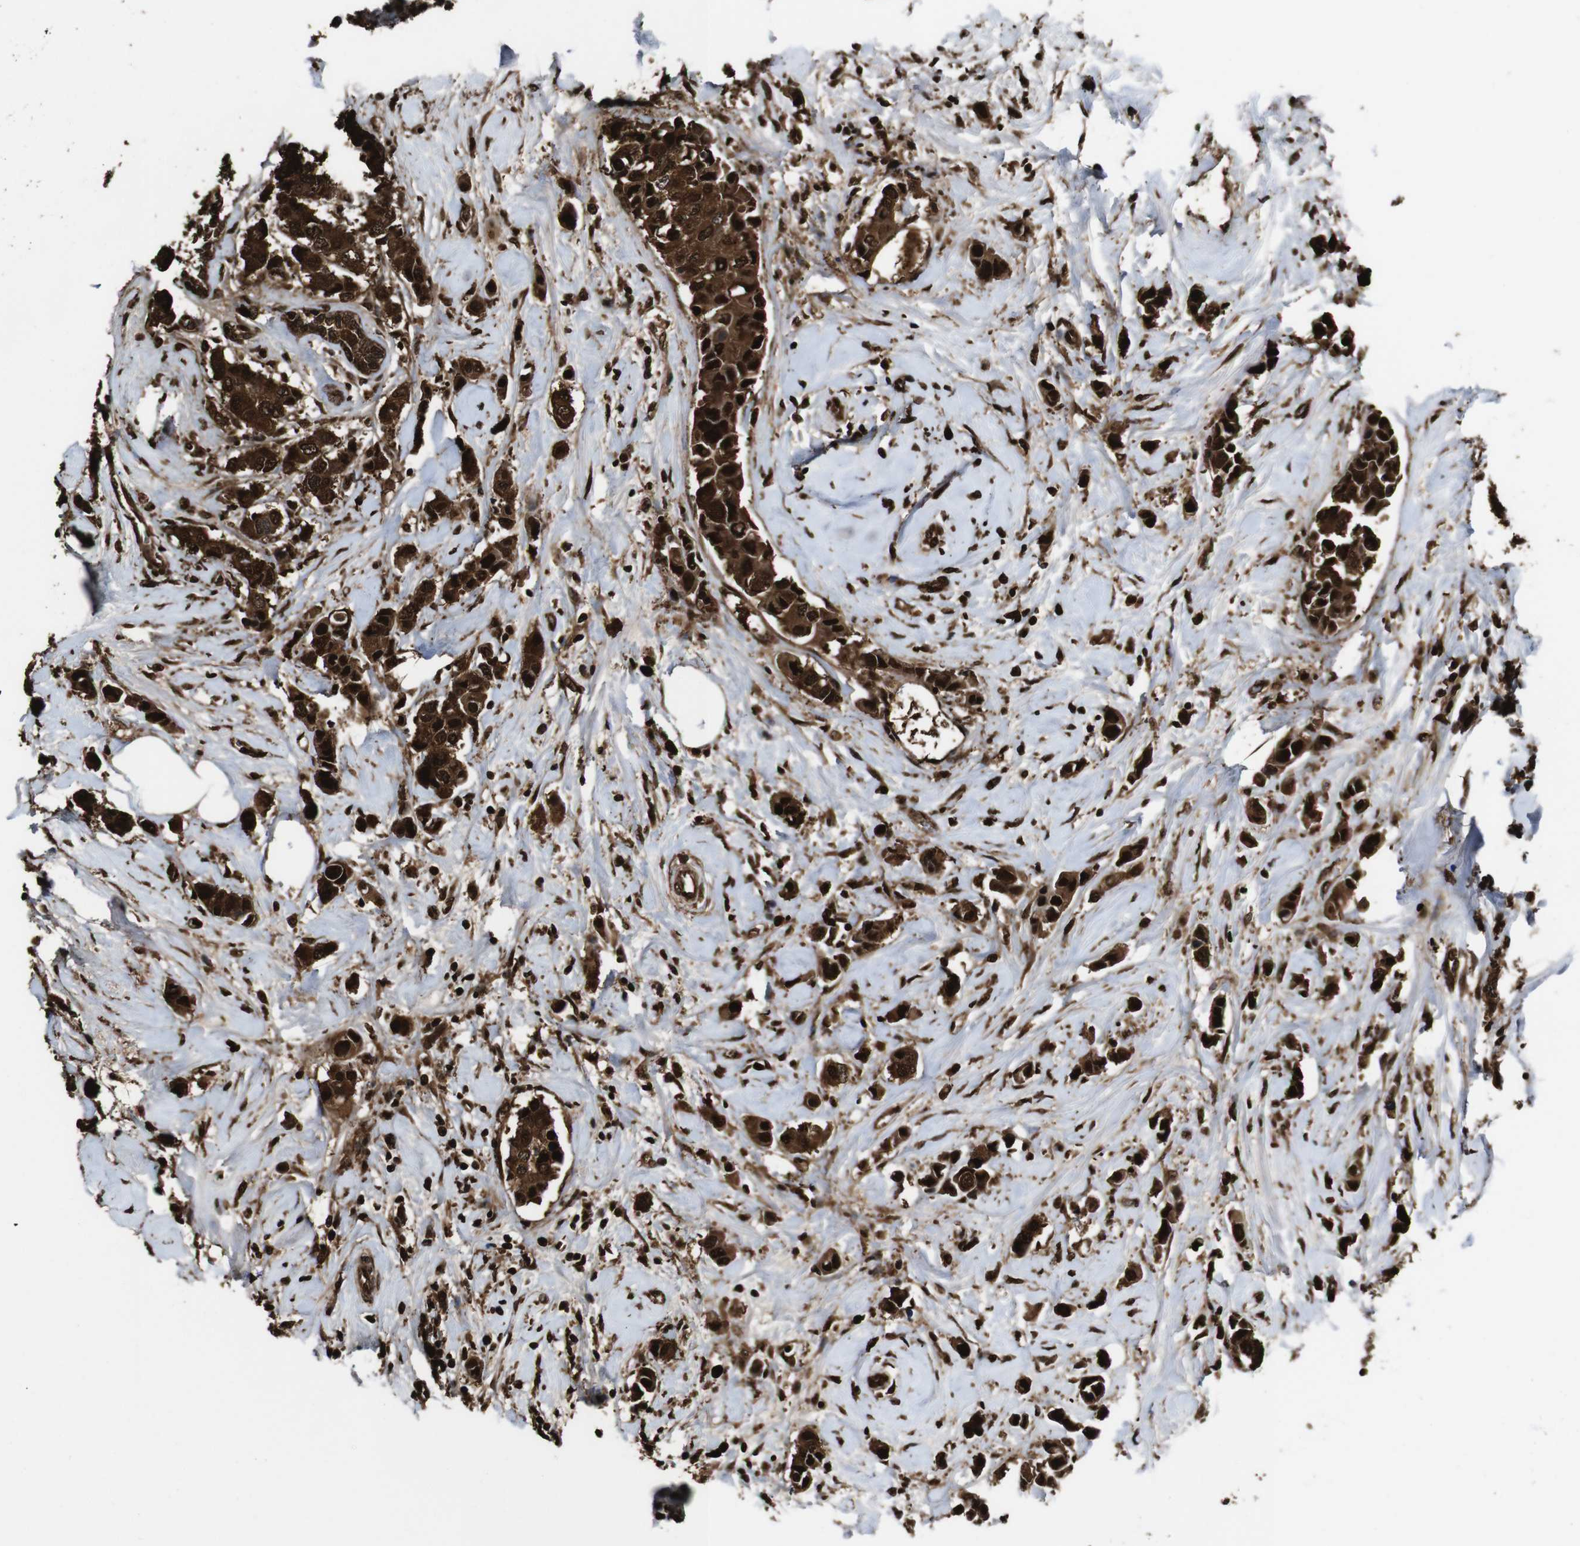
{"staining": {"intensity": "strong", "quantity": ">75%", "location": "cytoplasmic/membranous,nuclear"}, "tissue": "breast cancer", "cell_type": "Tumor cells", "image_type": "cancer", "snomed": [{"axis": "morphology", "description": "Normal tissue, NOS"}, {"axis": "morphology", "description": "Duct carcinoma"}, {"axis": "topography", "description": "Breast"}], "caption": "IHC histopathology image of neoplastic tissue: breast cancer (infiltrating ductal carcinoma) stained using immunohistochemistry reveals high levels of strong protein expression localized specifically in the cytoplasmic/membranous and nuclear of tumor cells, appearing as a cytoplasmic/membranous and nuclear brown color.", "gene": "VCP", "patient": {"sex": "female", "age": 50}}